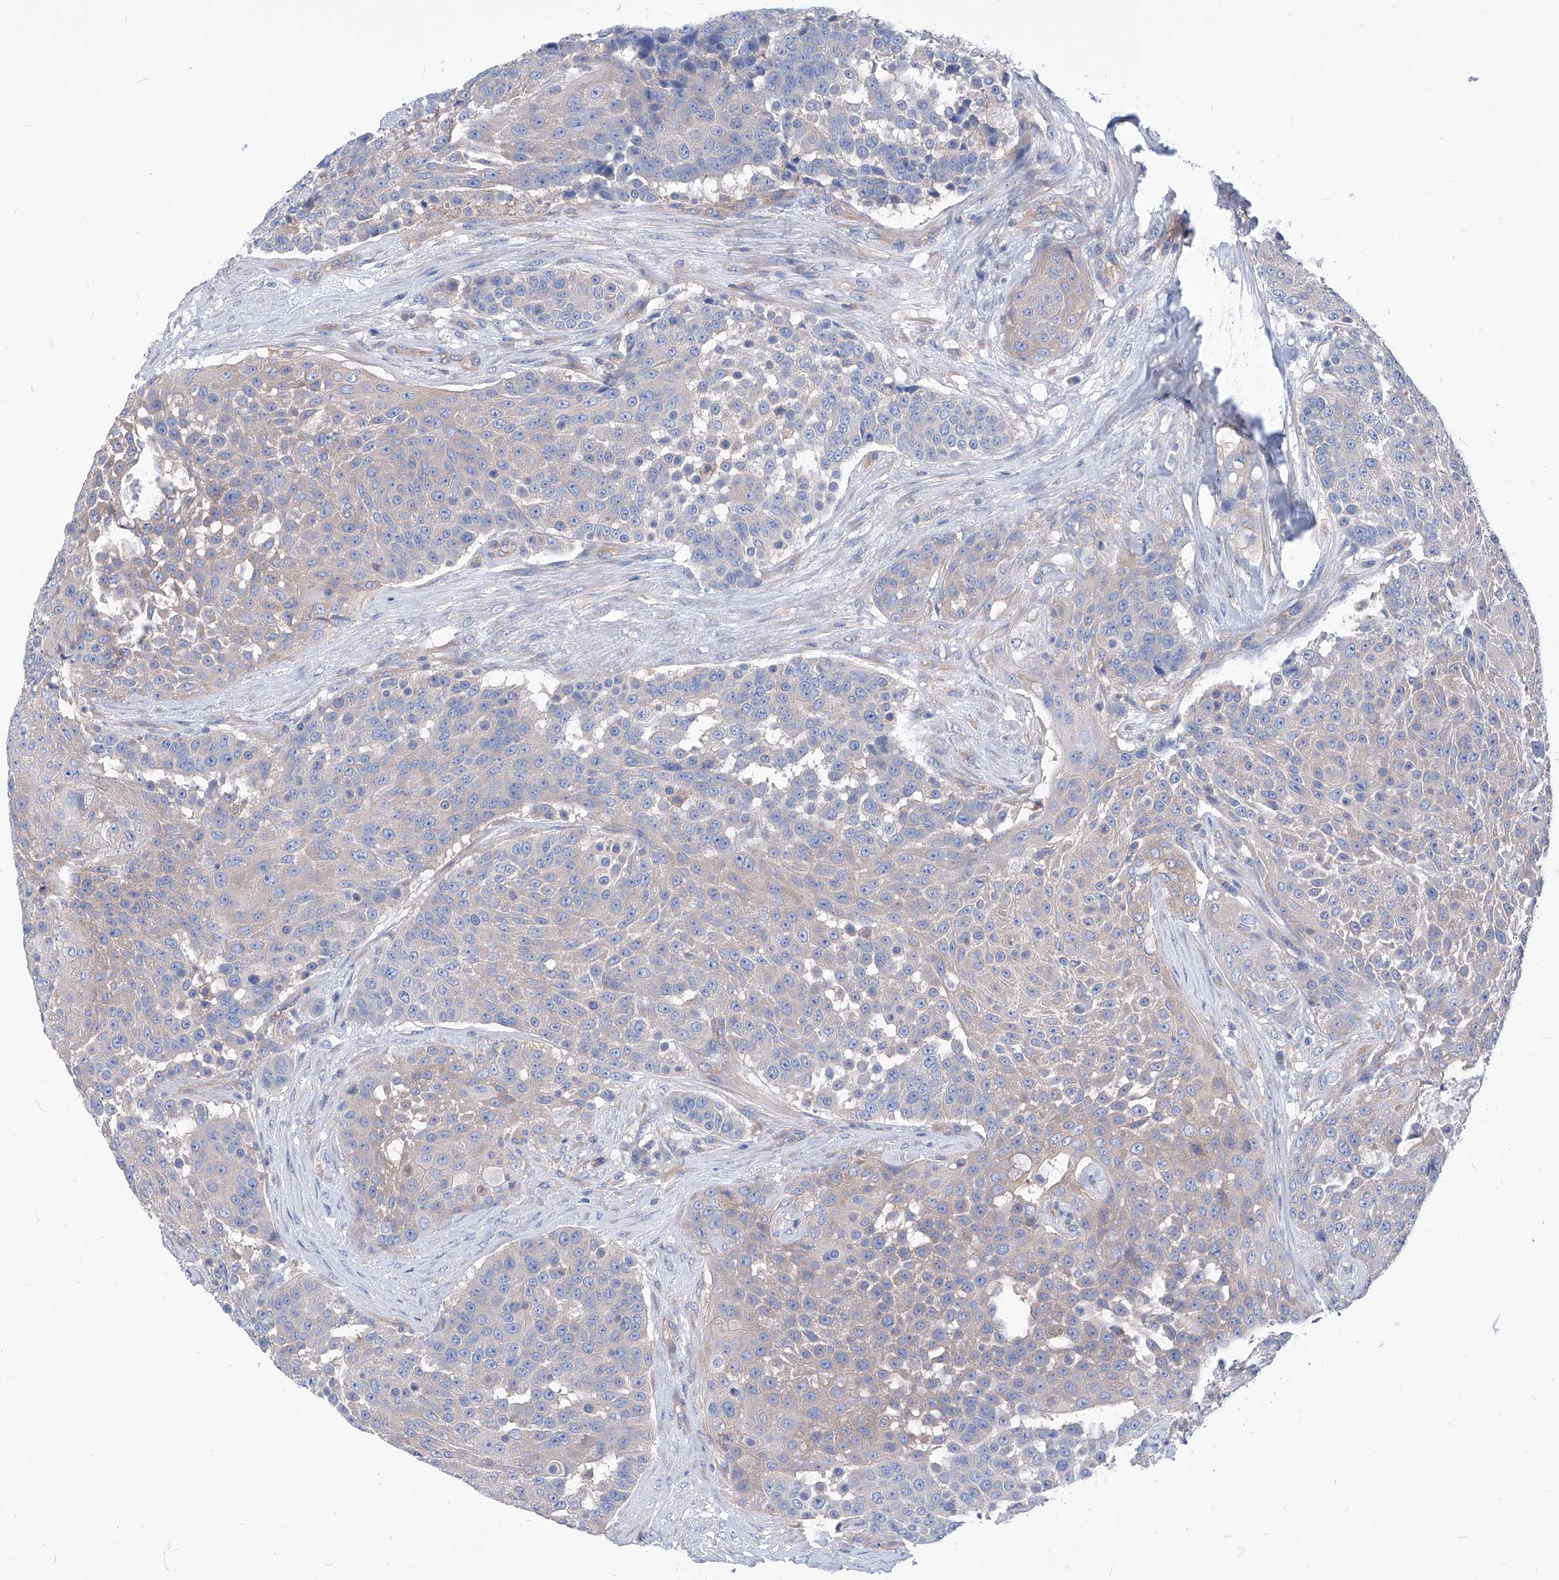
{"staining": {"intensity": "weak", "quantity": "<25%", "location": "cytoplasmic/membranous"}, "tissue": "urothelial cancer", "cell_type": "Tumor cells", "image_type": "cancer", "snomed": [{"axis": "morphology", "description": "Urothelial carcinoma, High grade"}, {"axis": "topography", "description": "Urinary bladder"}], "caption": "The photomicrograph demonstrates no significant positivity in tumor cells of urothelial carcinoma (high-grade). (DAB immunohistochemistry (IHC) visualized using brightfield microscopy, high magnification).", "gene": "XPNPEP1", "patient": {"sex": "female", "age": 63}}